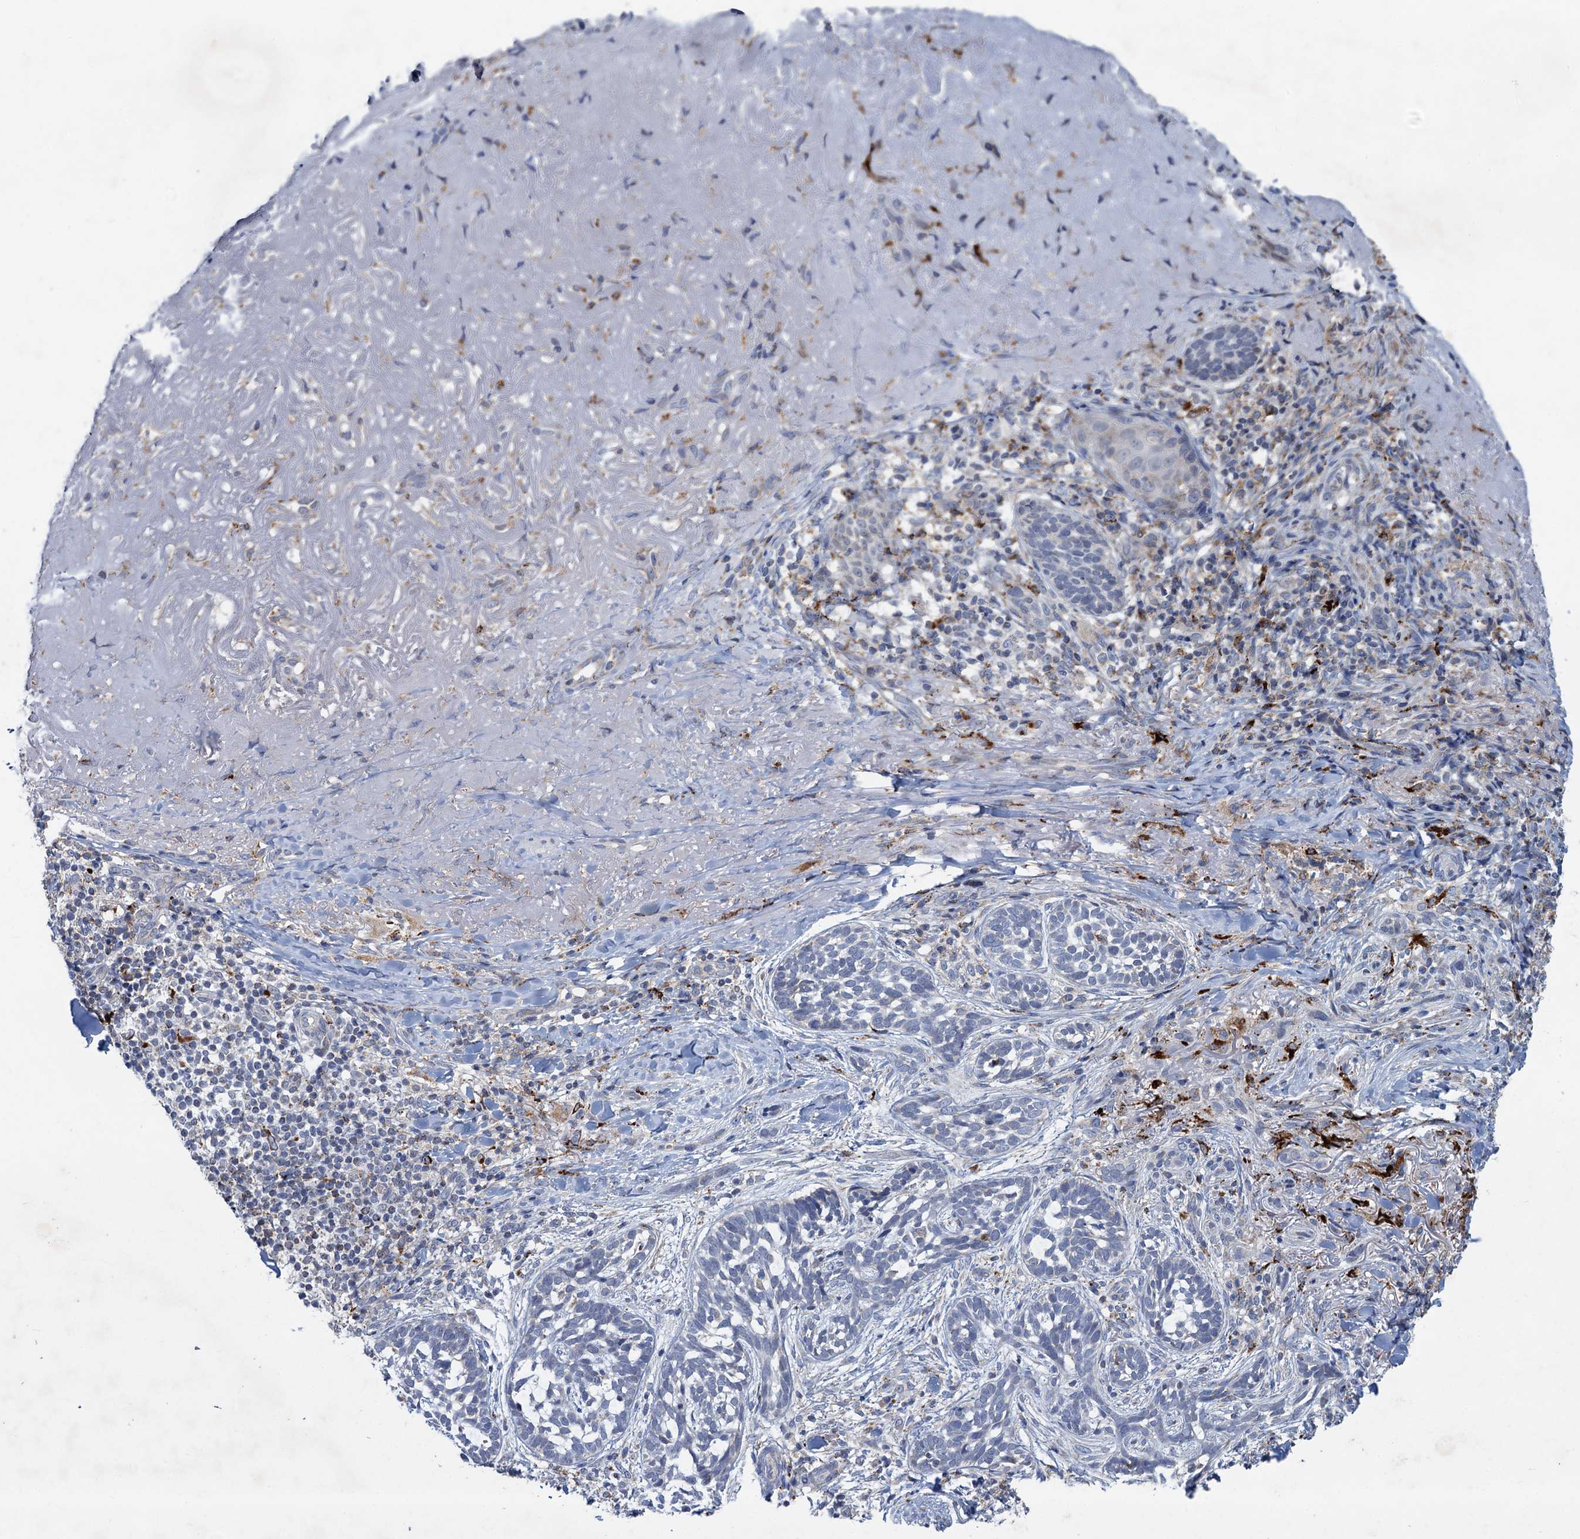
{"staining": {"intensity": "negative", "quantity": "none", "location": "none"}, "tissue": "skin cancer", "cell_type": "Tumor cells", "image_type": "cancer", "snomed": [{"axis": "morphology", "description": "Basal cell carcinoma"}, {"axis": "topography", "description": "Skin"}], "caption": "Immunohistochemical staining of basal cell carcinoma (skin) exhibits no significant staining in tumor cells.", "gene": "ANKS3", "patient": {"sex": "male", "age": 71}}